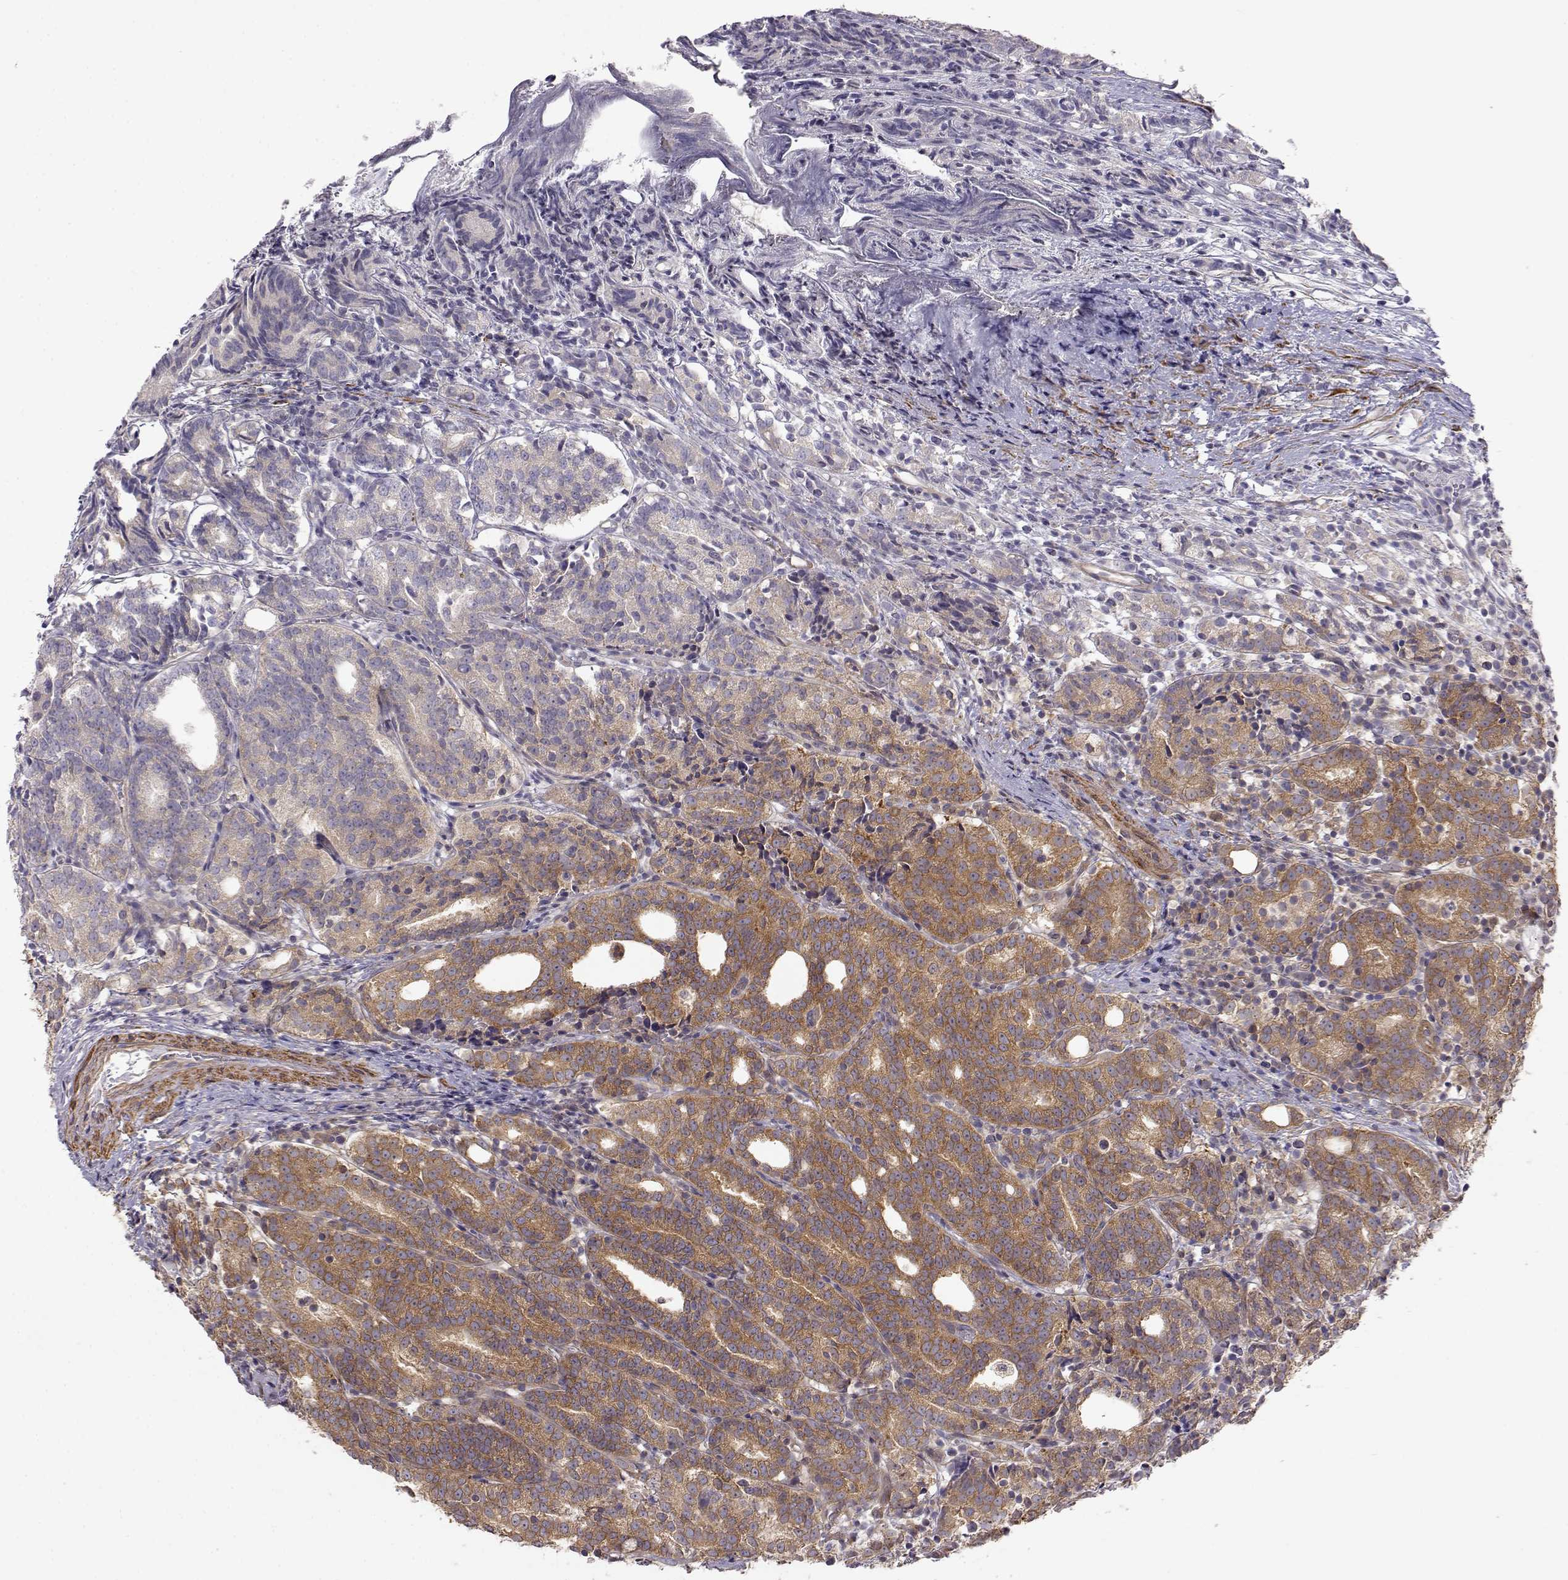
{"staining": {"intensity": "moderate", "quantity": "25%-75%", "location": "cytoplasmic/membranous"}, "tissue": "prostate cancer", "cell_type": "Tumor cells", "image_type": "cancer", "snomed": [{"axis": "morphology", "description": "Adenocarcinoma, High grade"}, {"axis": "topography", "description": "Prostate"}], "caption": "DAB (3,3'-diaminobenzidine) immunohistochemical staining of human prostate cancer (high-grade adenocarcinoma) exhibits moderate cytoplasmic/membranous protein expression in approximately 25%-75% of tumor cells.", "gene": "PAIP1", "patient": {"sex": "male", "age": 53}}